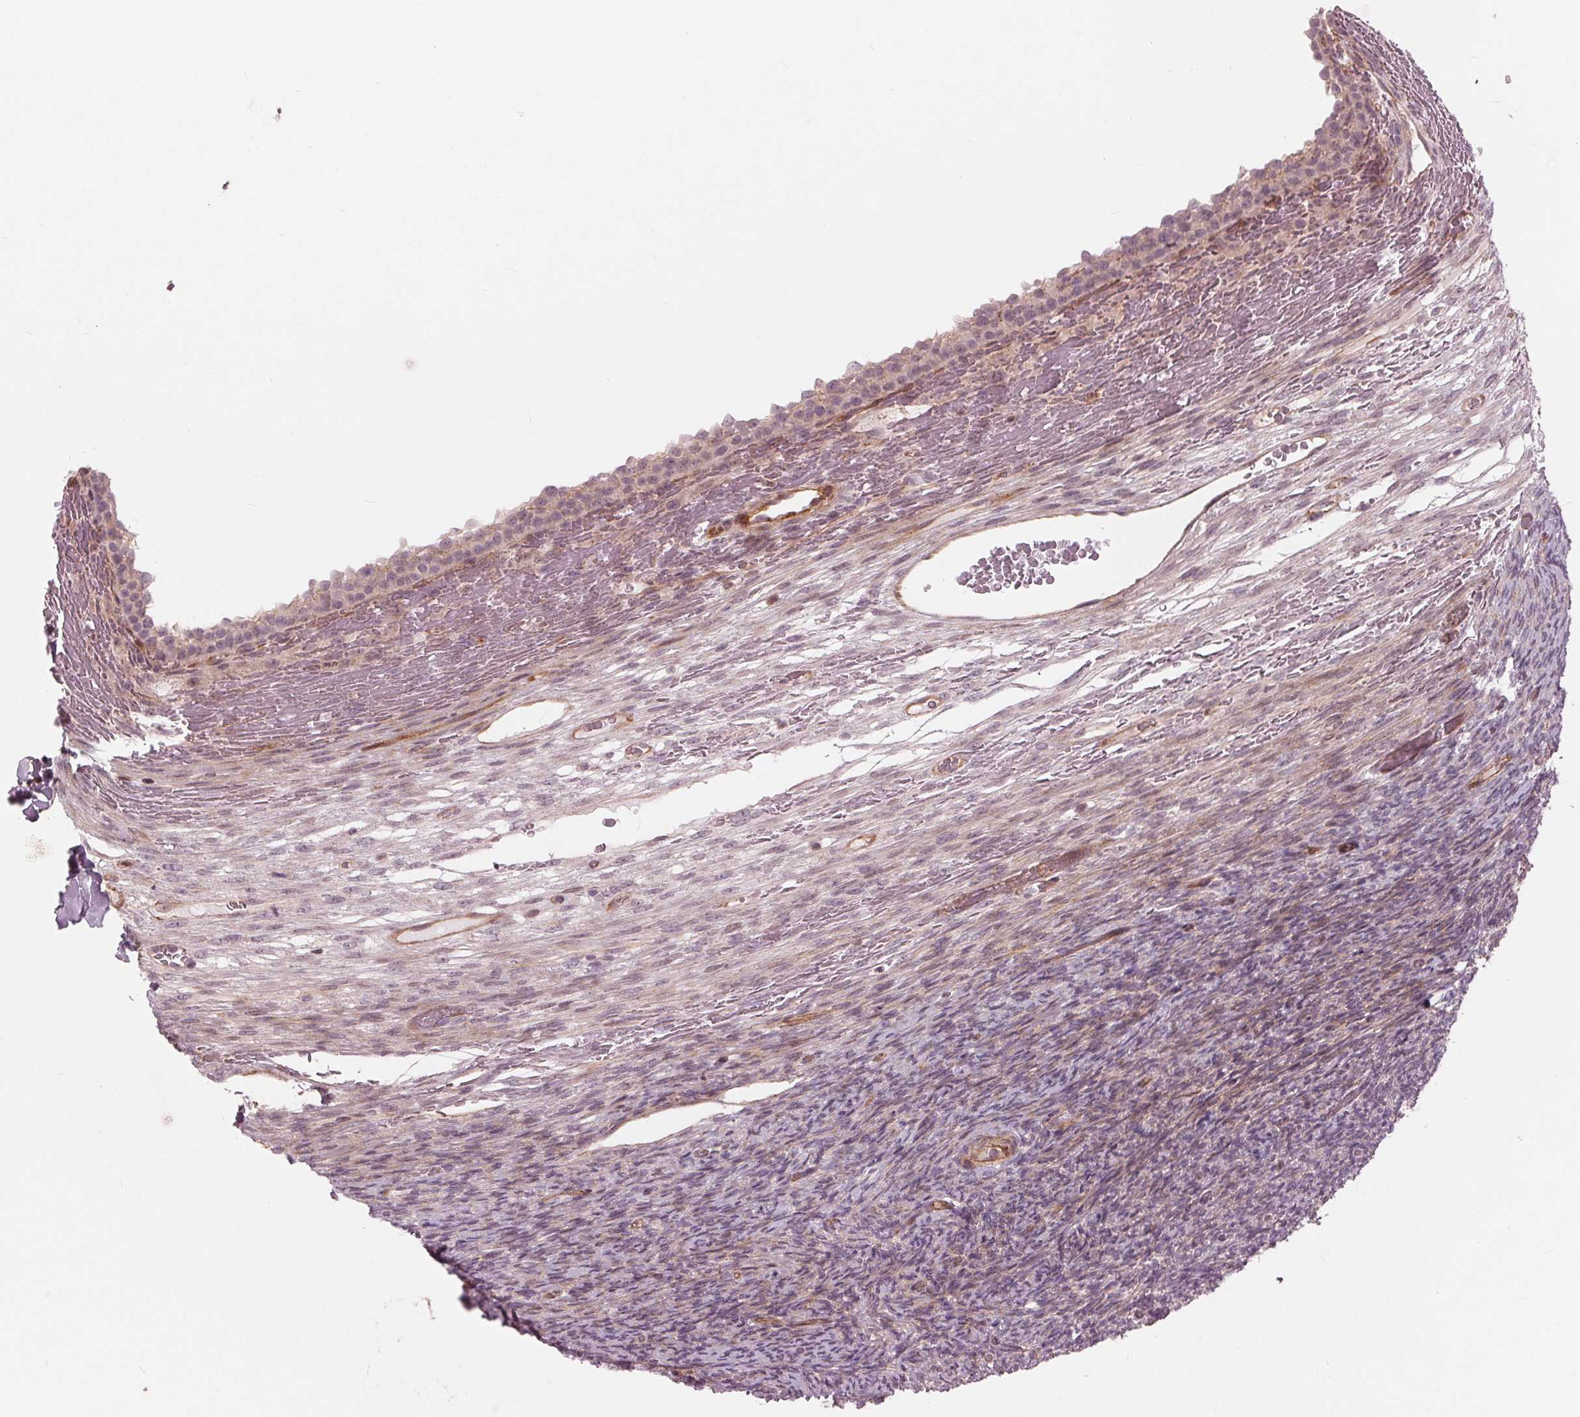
{"staining": {"intensity": "negative", "quantity": "none", "location": "none"}, "tissue": "ovary", "cell_type": "Ovarian stroma cells", "image_type": "normal", "snomed": [{"axis": "morphology", "description": "Normal tissue, NOS"}, {"axis": "topography", "description": "Ovary"}], "caption": "A photomicrograph of human ovary is negative for staining in ovarian stroma cells. (Stains: DAB (3,3'-diaminobenzidine) IHC with hematoxylin counter stain, Microscopy: brightfield microscopy at high magnification).", "gene": "TXNIP", "patient": {"sex": "female", "age": 34}}